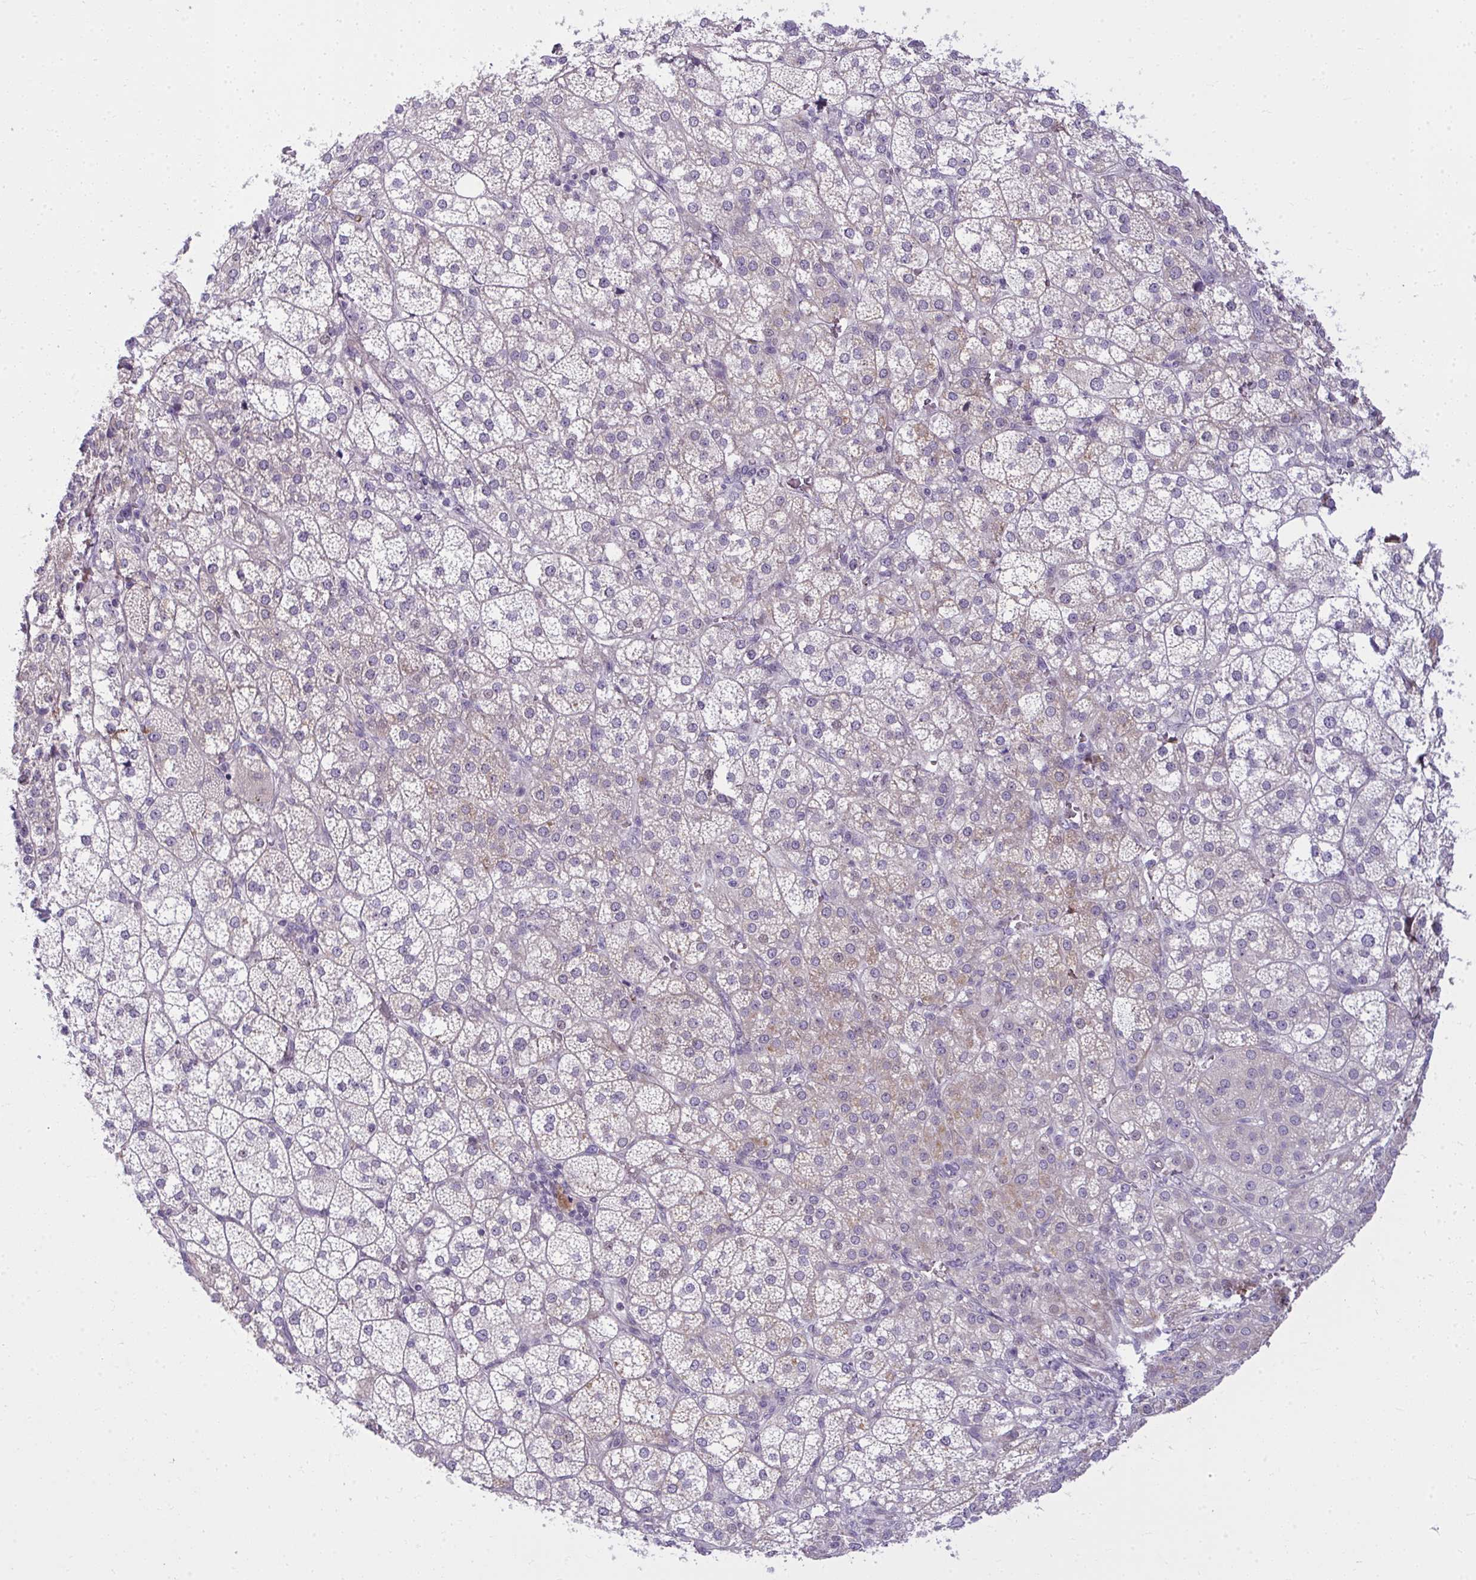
{"staining": {"intensity": "moderate", "quantity": "25%-75%", "location": "cytoplasmic/membranous"}, "tissue": "adrenal gland", "cell_type": "Glandular cells", "image_type": "normal", "snomed": [{"axis": "morphology", "description": "Normal tissue, NOS"}, {"axis": "topography", "description": "Adrenal gland"}], "caption": "DAB (3,3'-diaminobenzidine) immunohistochemical staining of unremarkable human adrenal gland shows moderate cytoplasmic/membranous protein staining in approximately 25%-75% of glandular cells. Using DAB (3,3'-diaminobenzidine) (brown) and hematoxylin (blue) stains, captured at high magnification using brightfield microscopy.", "gene": "SLC14A1", "patient": {"sex": "female", "age": 60}}